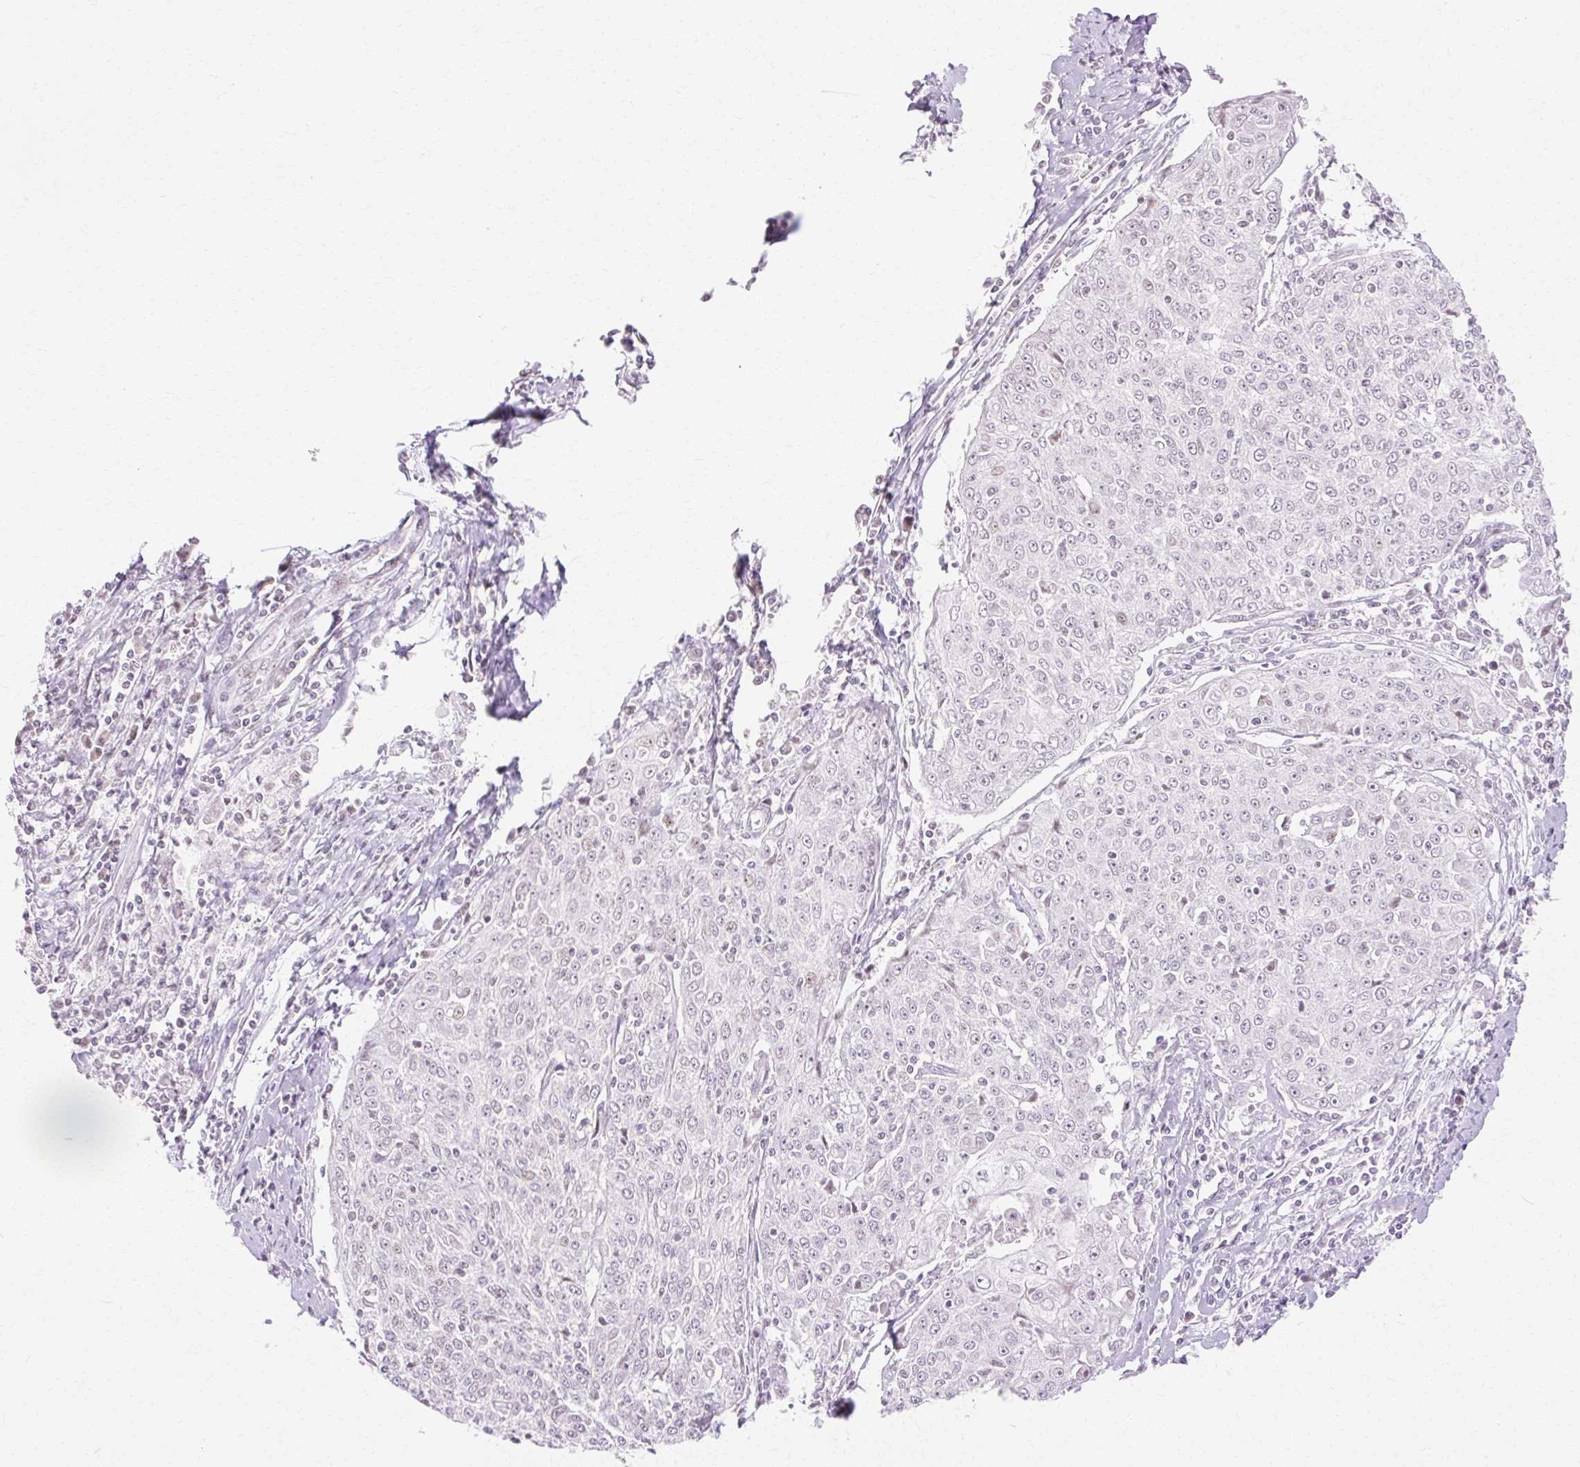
{"staining": {"intensity": "weak", "quantity": "<25%", "location": "nuclear"}, "tissue": "cervical cancer", "cell_type": "Tumor cells", "image_type": "cancer", "snomed": [{"axis": "morphology", "description": "Squamous cell carcinoma, NOS"}, {"axis": "topography", "description": "Cervix"}], "caption": "The IHC micrograph has no significant staining in tumor cells of cervical squamous cell carcinoma tissue. Brightfield microscopy of IHC stained with DAB (3,3'-diaminobenzidine) (brown) and hematoxylin (blue), captured at high magnification.", "gene": "C3orf49", "patient": {"sex": "female", "age": 48}}